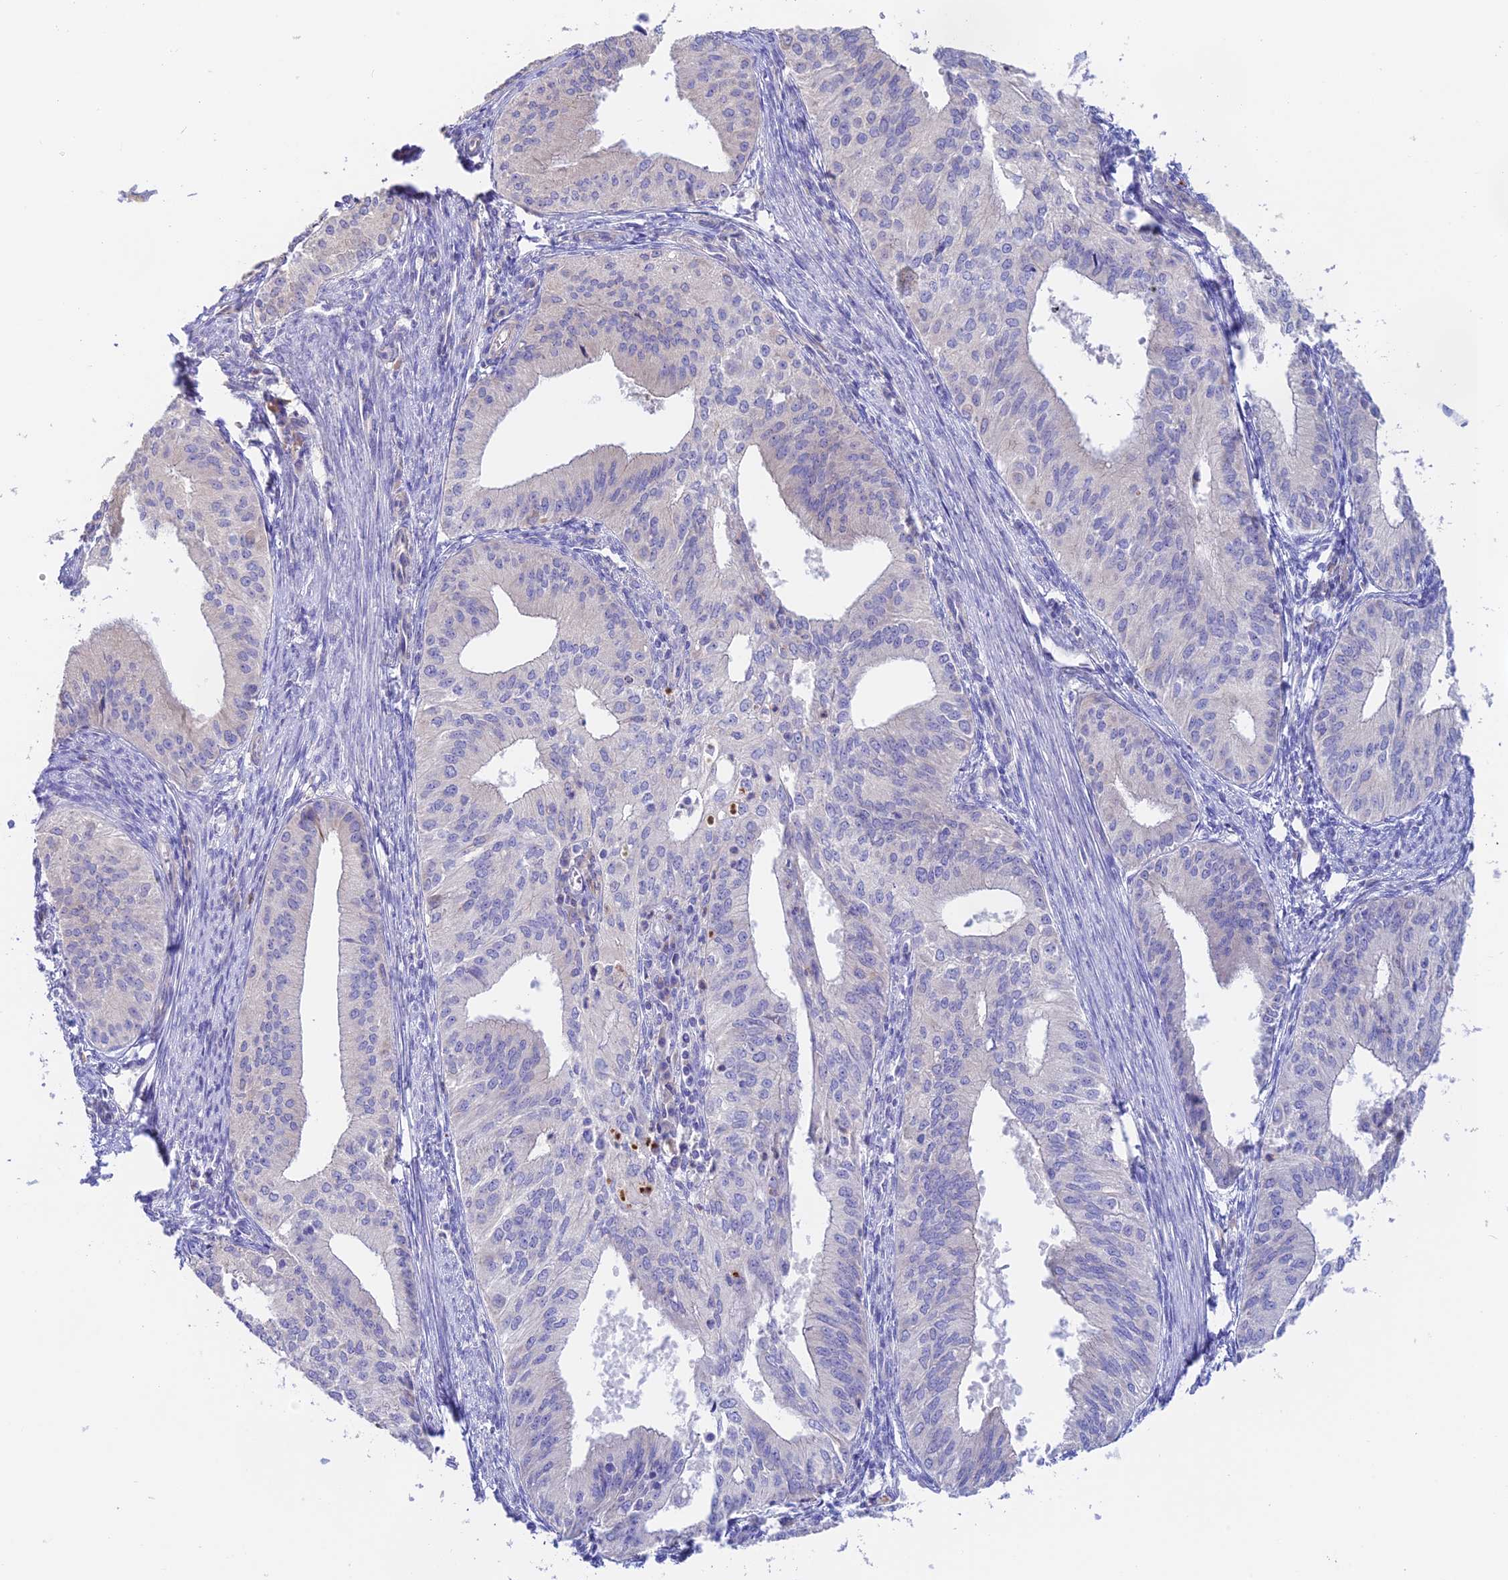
{"staining": {"intensity": "moderate", "quantity": "<25%", "location": "cytoplasmic/membranous"}, "tissue": "endometrial cancer", "cell_type": "Tumor cells", "image_type": "cancer", "snomed": [{"axis": "morphology", "description": "Adenocarcinoma, NOS"}, {"axis": "topography", "description": "Endometrium"}], "caption": "This micrograph exhibits immunohistochemistry (IHC) staining of human adenocarcinoma (endometrial), with low moderate cytoplasmic/membranous positivity in about <25% of tumor cells.", "gene": "EMC3", "patient": {"sex": "female", "age": 50}}